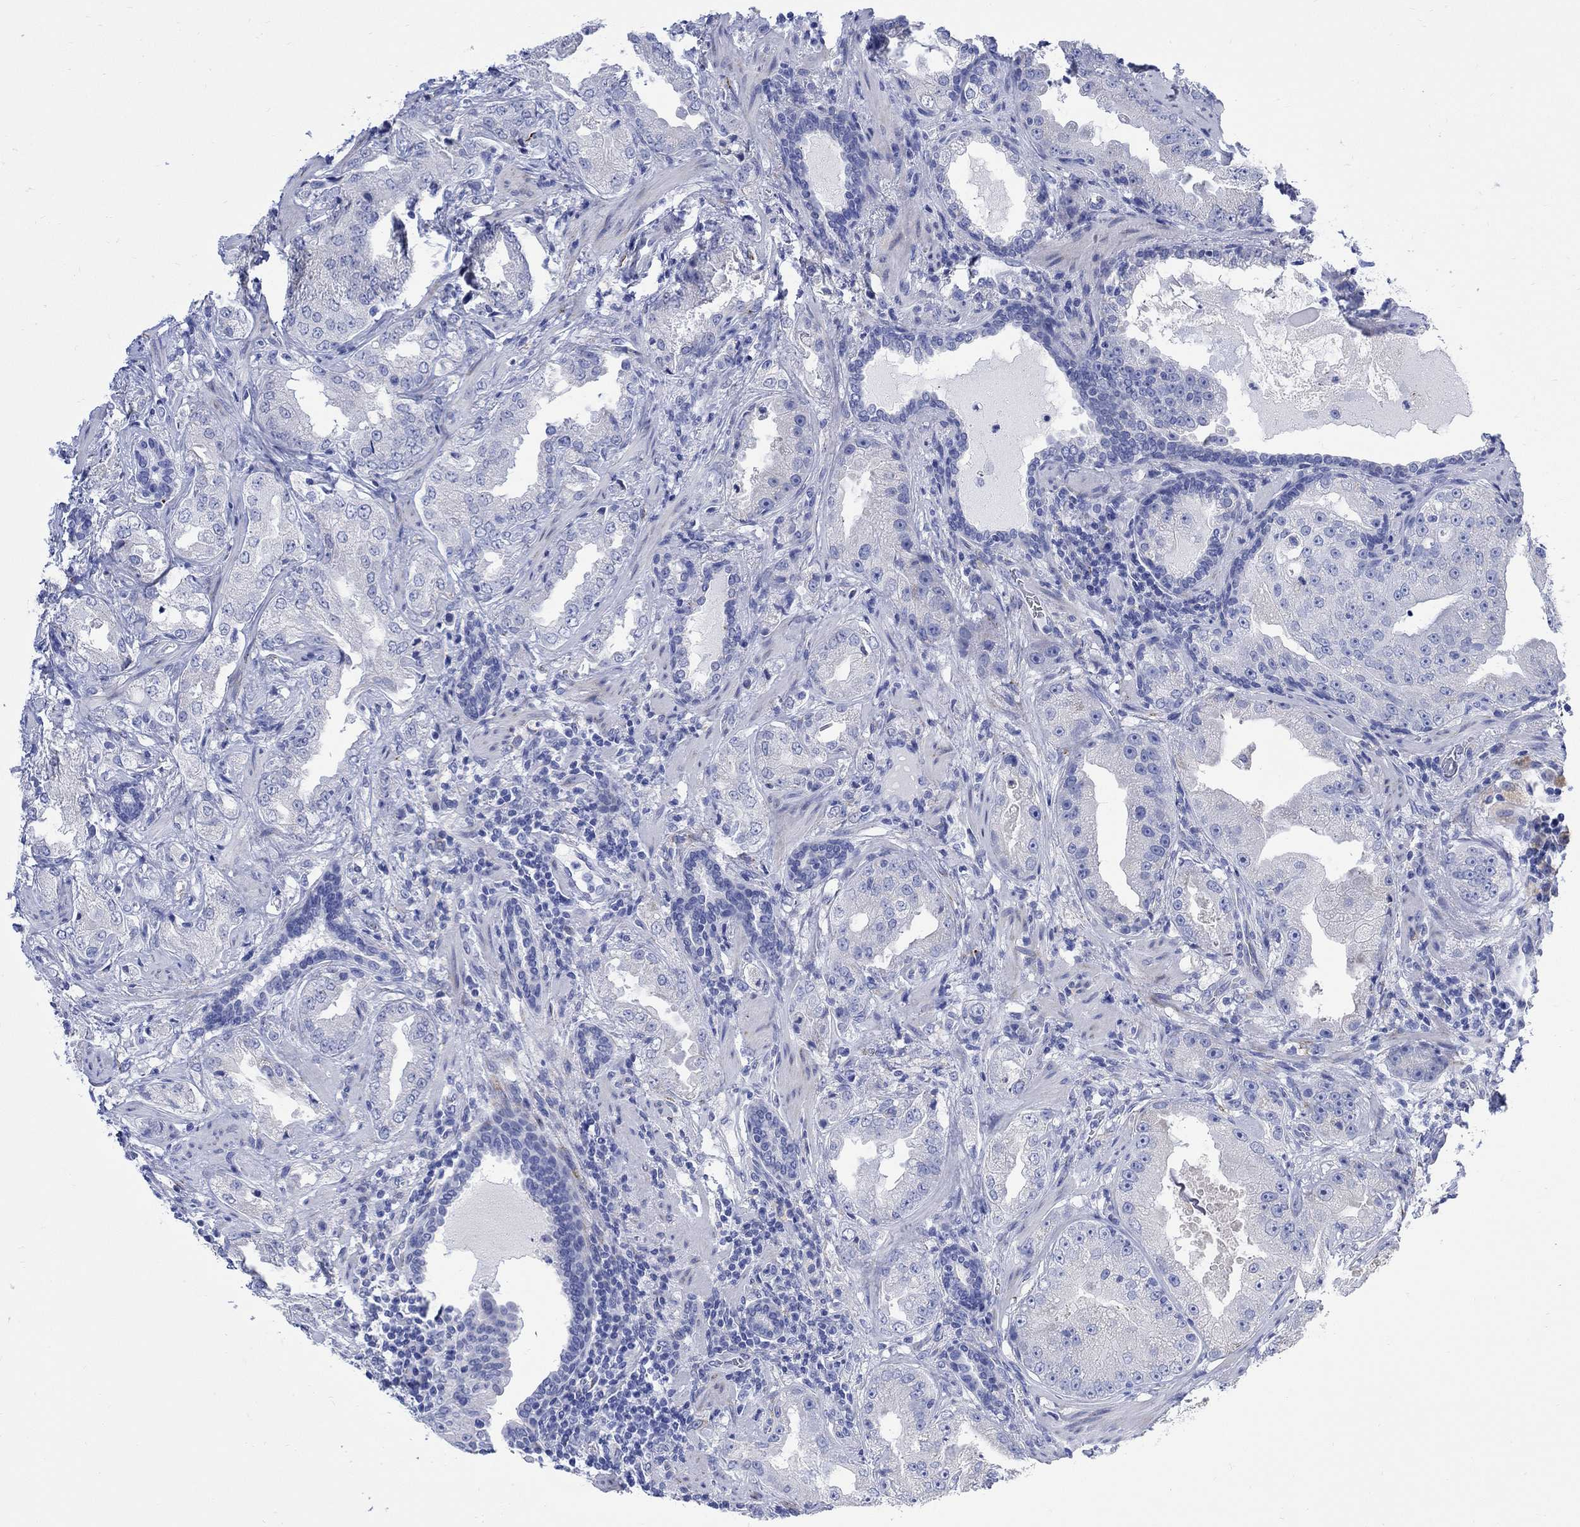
{"staining": {"intensity": "negative", "quantity": "none", "location": "none"}, "tissue": "prostate cancer", "cell_type": "Tumor cells", "image_type": "cancer", "snomed": [{"axis": "morphology", "description": "Adenocarcinoma, Low grade"}, {"axis": "topography", "description": "Prostate"}], "caption": "Histopathology image shows no significant protein expression in tumor cells of low-grade adenocarcinoma (prostate).", "gene": "MYL1", "patient": {"sex": "male", "age": 62}}